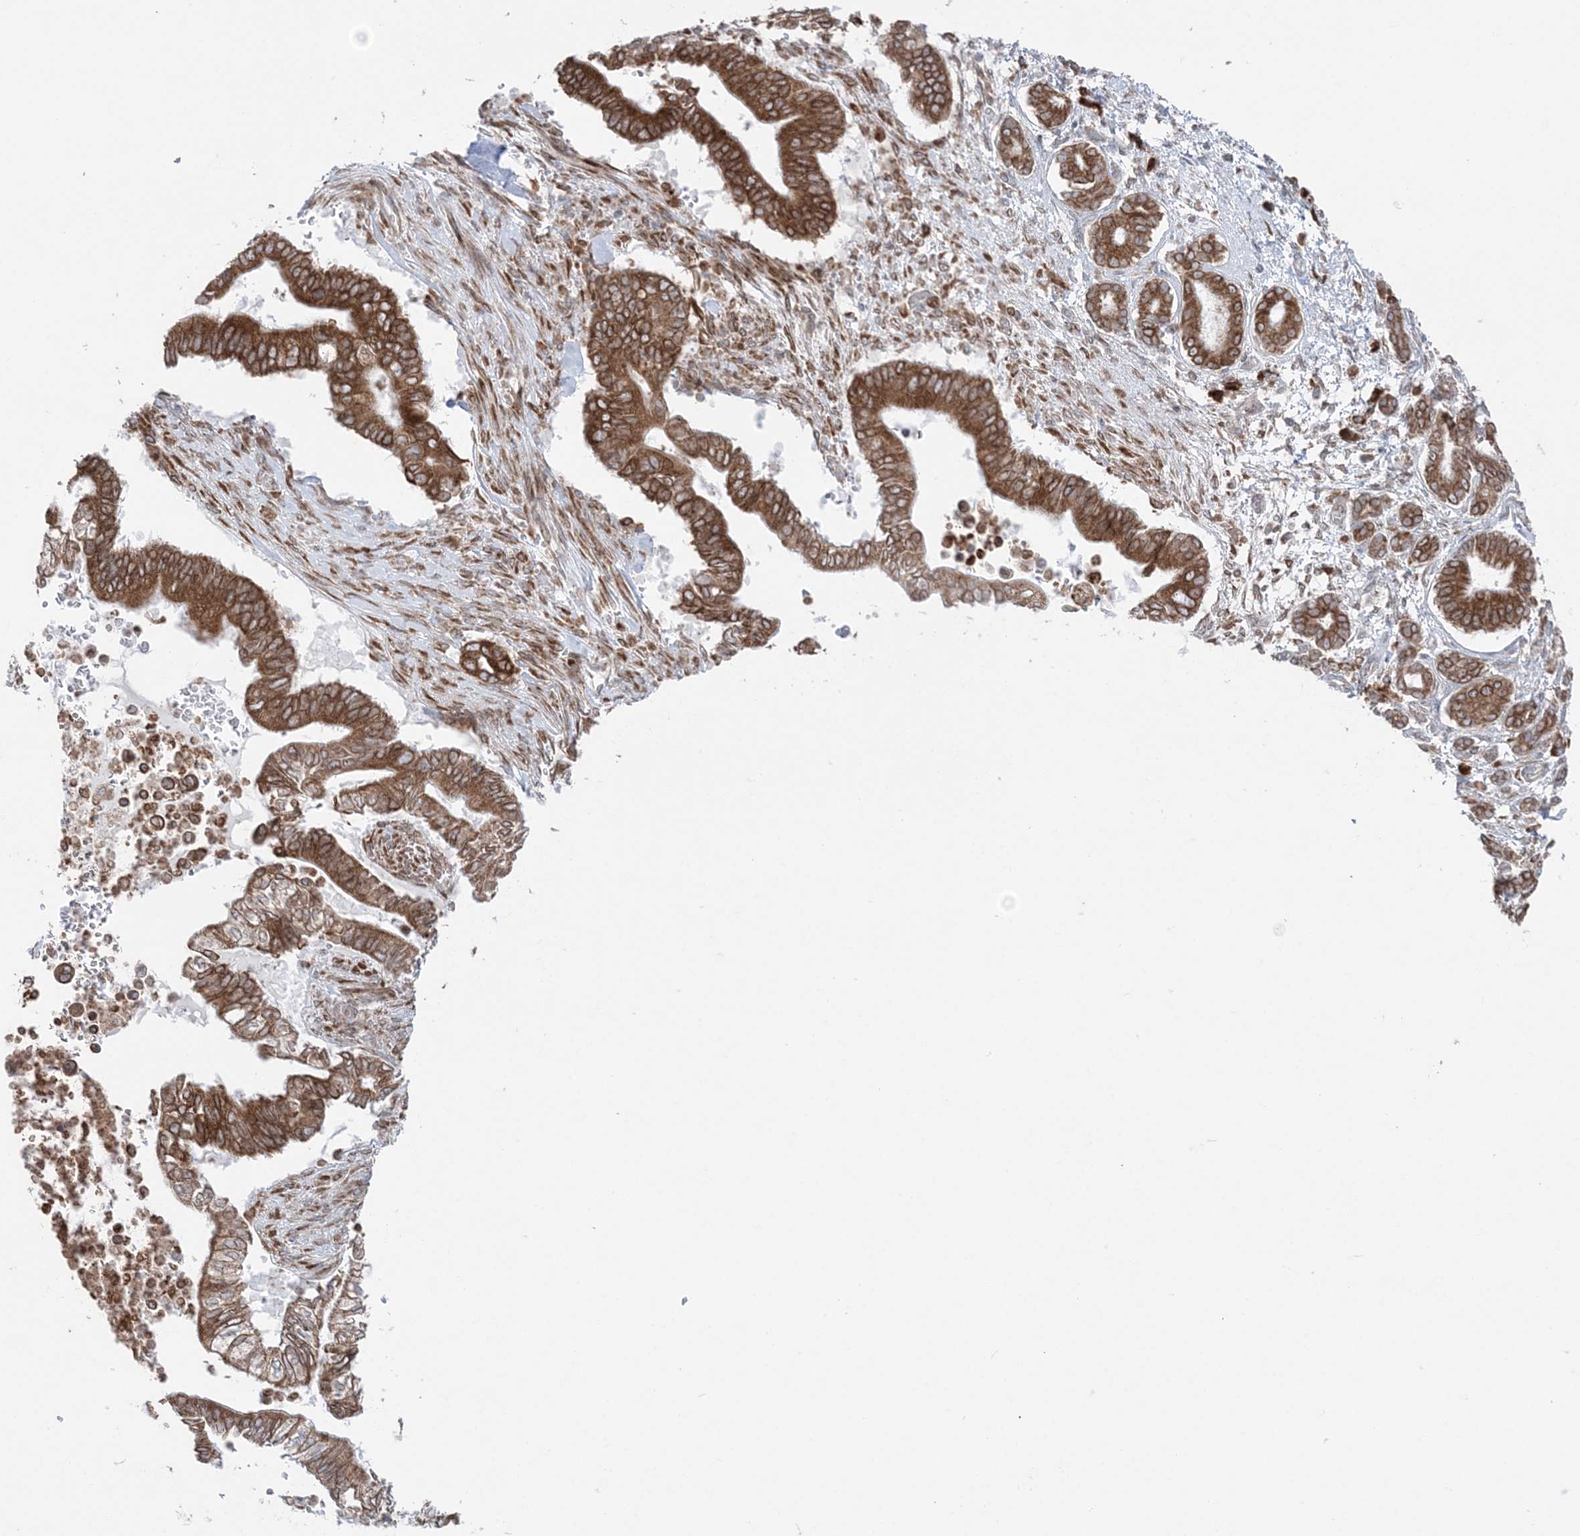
{"staining": {"intensity": "strong", "quantity": ">75%", "location": "cytoplasmic/membranous"}, "tissue": "pancreatic cancer", "cell_type": "Tumor cells", "image_type": "cancer", "snomed": [{"axis": "morphology", "description": "Adenocarcinoma, NOS"}, {"axis": "topography", "description": "Pancreas"}], "caption": "IHC histopathology image of neoplastic tissue: human pancreatic cancer (adenocarcinoma) stained using IHC displays high levels of strong protein expression localized specifically in the cytoplasmic/membranous of tumor cells, appearing as a cytoplasmic/membranous brown color.", "gene": "TMED10", "patient": {"sex": "male", "age": 68}}